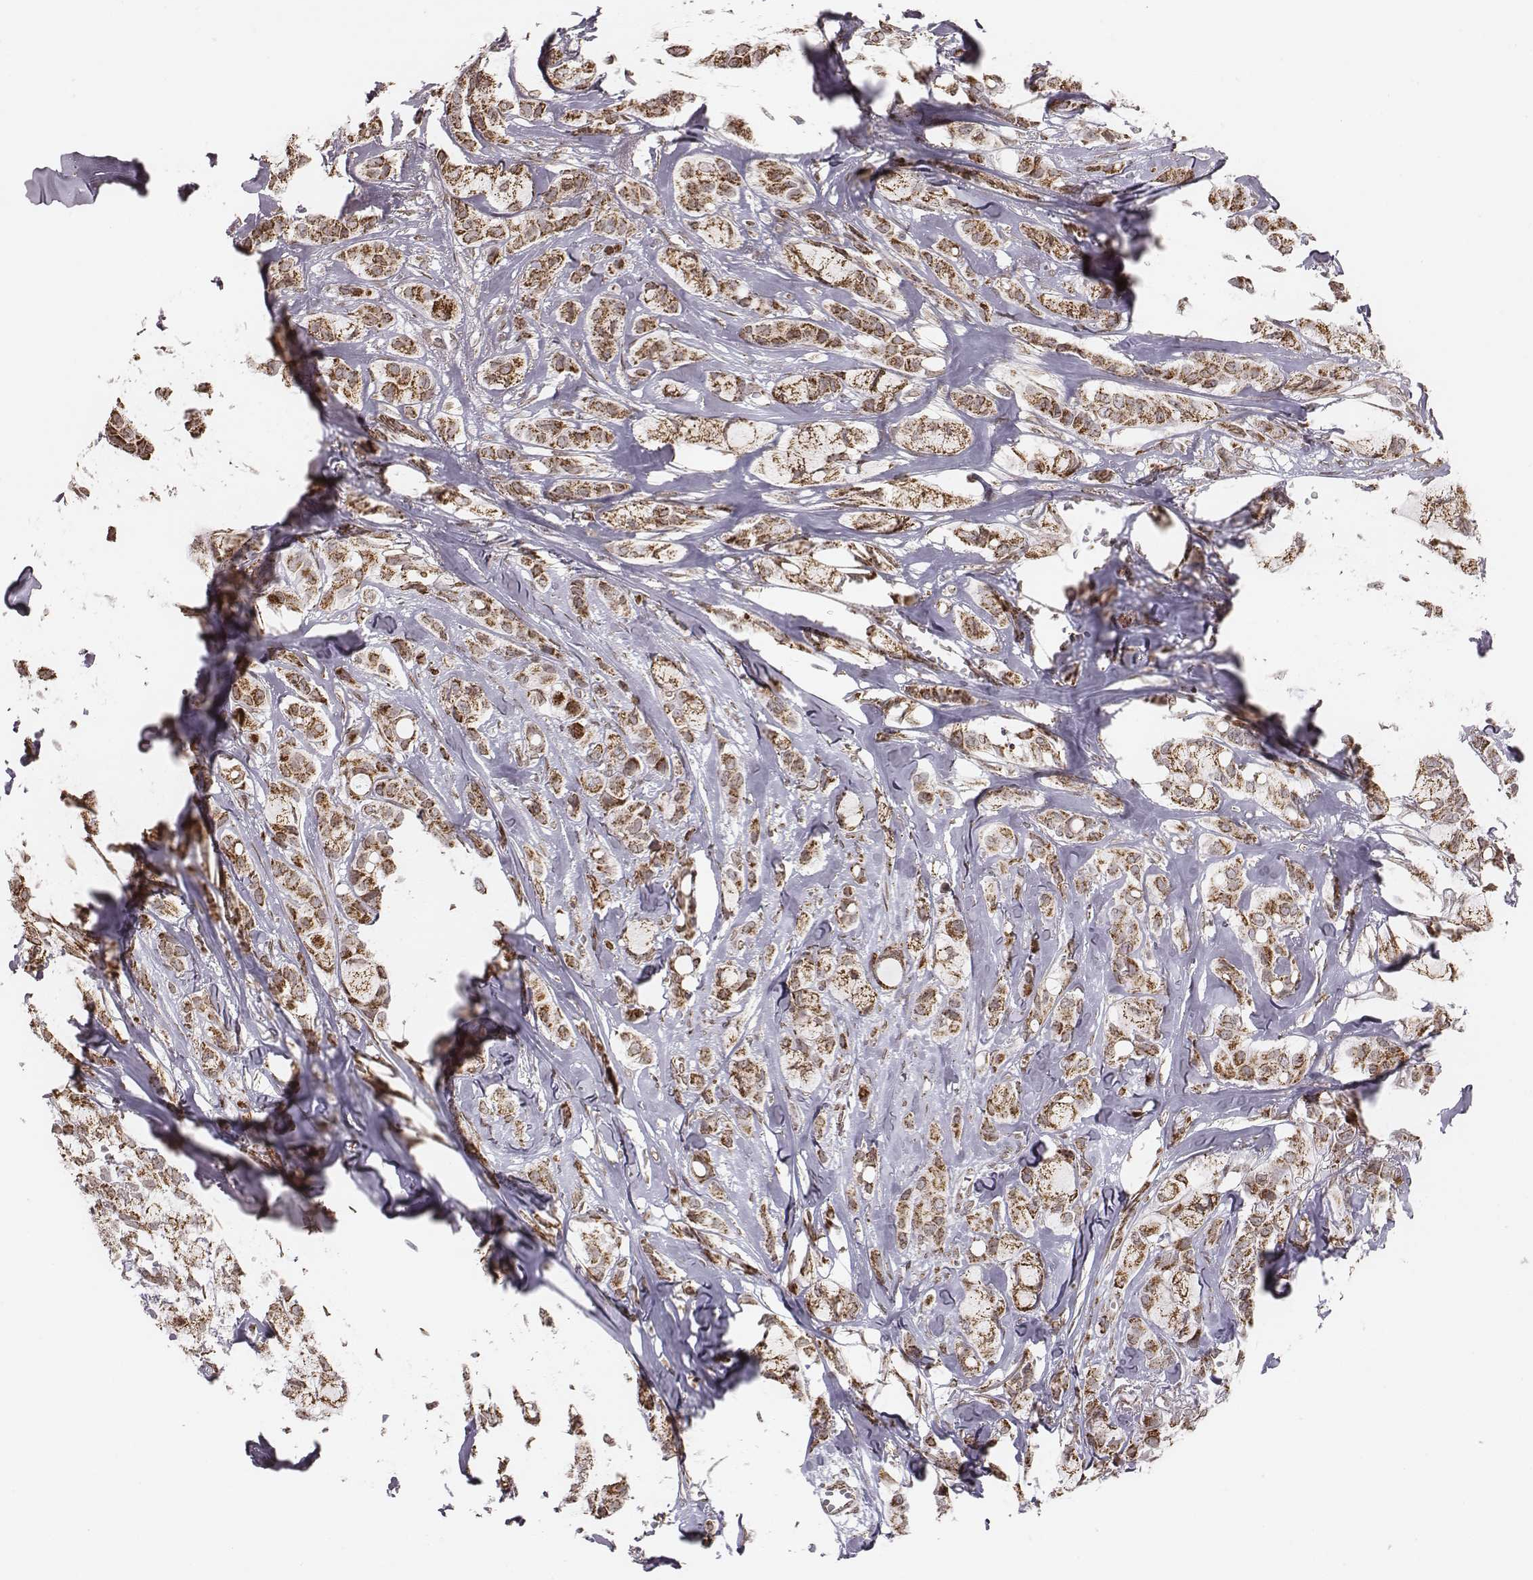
{"staining": {"intensity": "moderate", "quantity": ">75%", "location": "cytoplasmic/membranous"}, "tissue": "breast cancer", "cell_type": "Tumor cells", "image_type": "cancer", "snomed": [{"axis": "morphology", "description": "Duct carcinoma"}, {"axis": "topography", "description": "Breast"}], "caption": "Protein staining shows moderate cytoplasmic/membranous positivity in approximately >75% of tumor cells in breast intraductal carcinoma.", "gene": "ACOT2", "patient": {"sex": "female", "age": 85}}